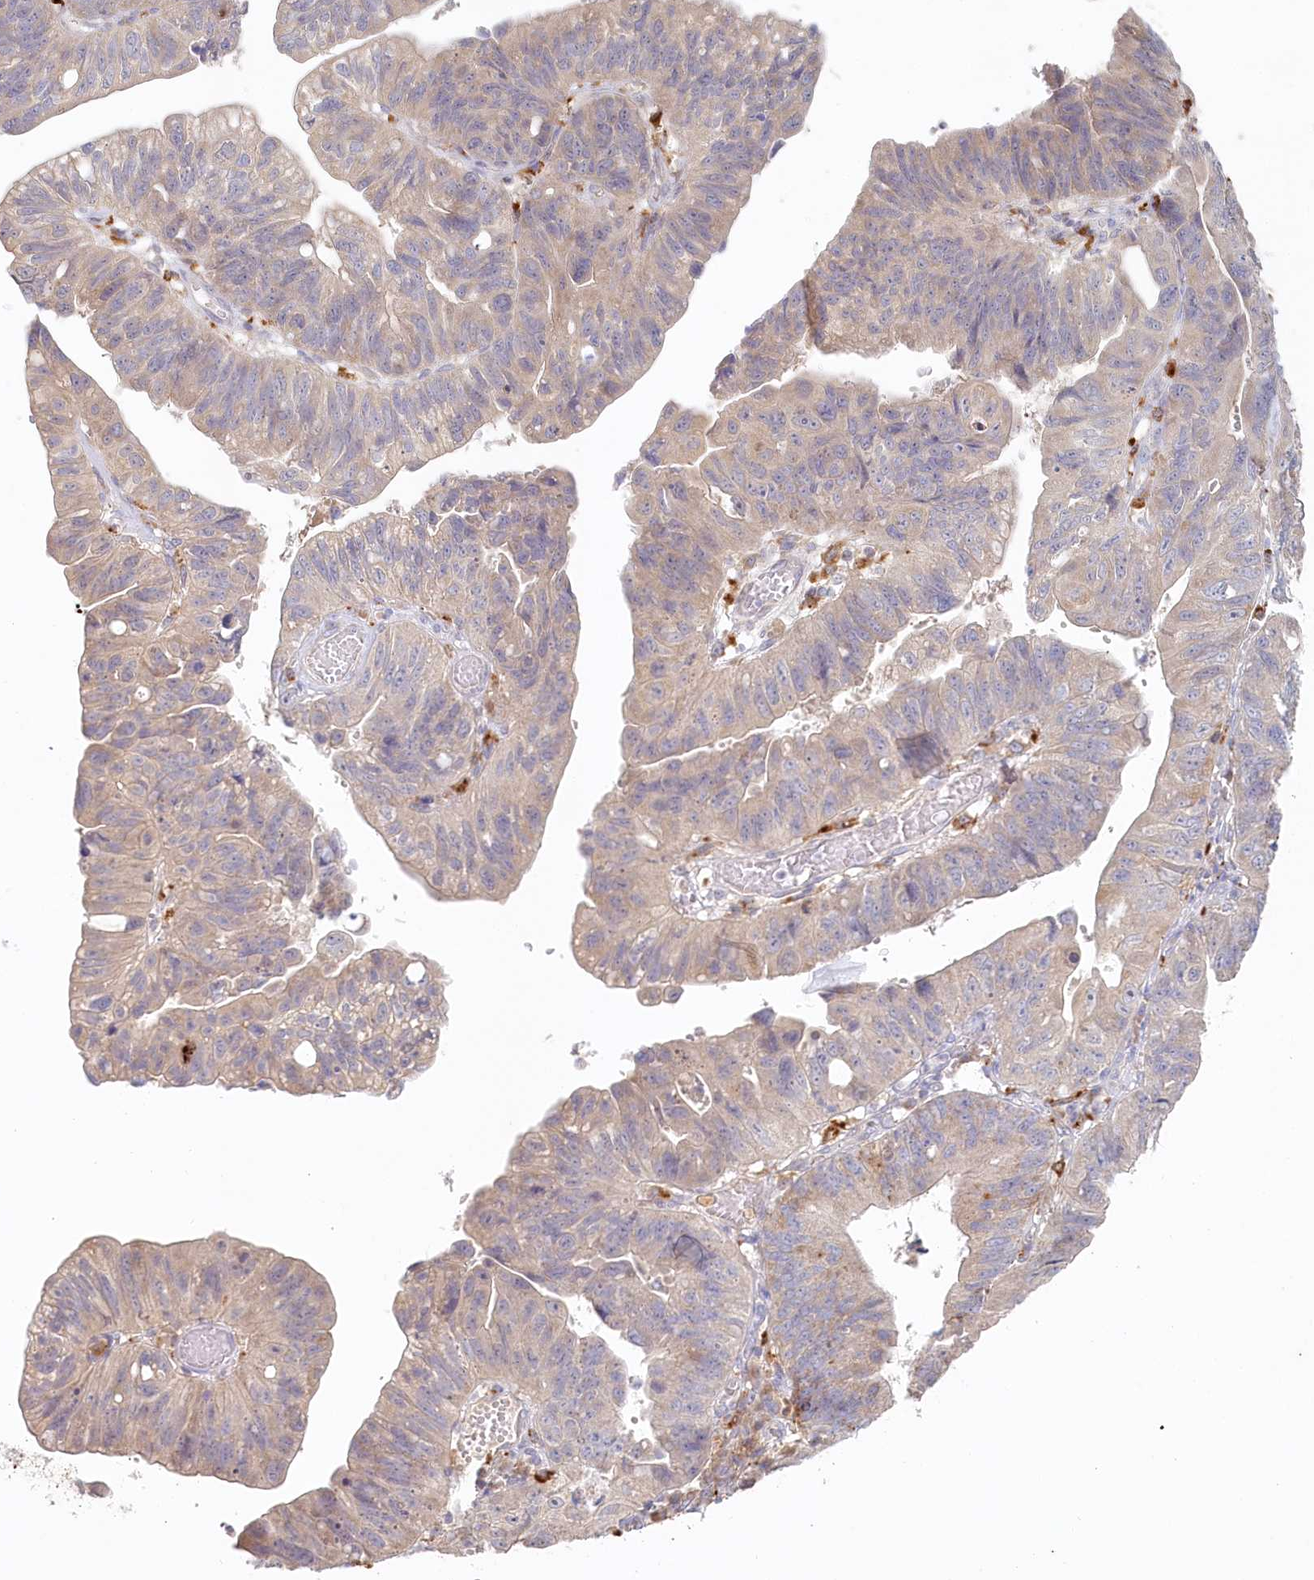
{"staining": {"intensity": "negative", "quantity": "none", "location": "none"}, "tissue": "stomach cancer", "cell_type": "Tumor cells", "image_type": "cancer", "snomed": [{"axis": "morphology", "description": "Adenocarcinoma, NOS"}, {"axis": "topography", "description": "Stomach"}], "caption": "Tumor cells are negative for brown protein staining in stomach cancer. (Stains: DAB immunohistochemistry (IHC) with hematoxylin counter stain, Microscopy: brightfield microscopy at high magnification).", "gene": "VSIG1", "patient": {"sex": "male", "age": 59}}